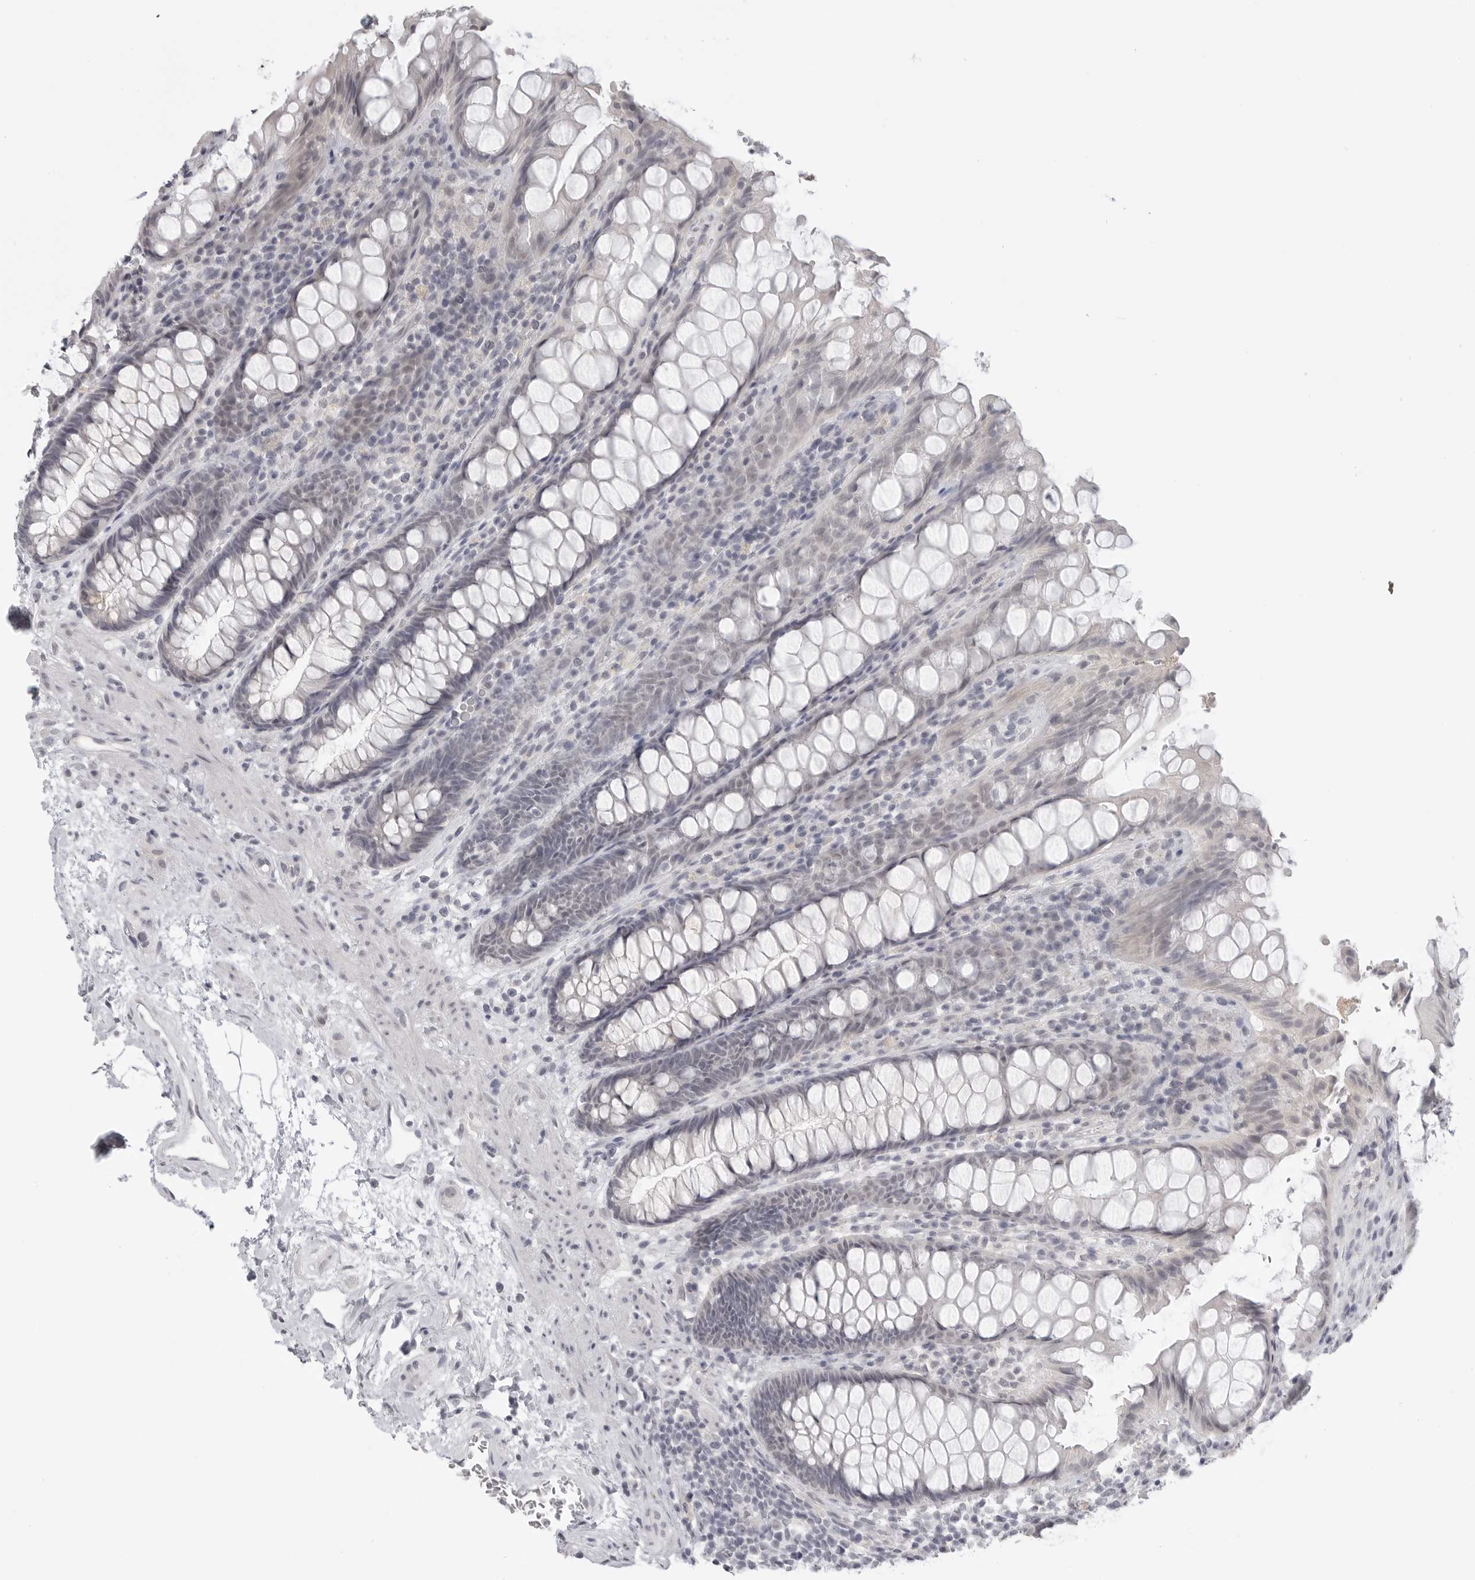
{"staining": {"intensity": "weak", "quantity": "<25%", "location": "nuclear"}, "tissue": "rectum", "cell_type": "Glandular cells", "image_type": "normal", "snomed": [{"axis": "morphology", "description": "Normal tissue, NOS"}, {"axis": "topography", "description": "Rectum"}], "caption": "Immunohistochemistry micrograph of normal rectum: rectum stained with DAB (3,3'-diaminobenzidine) demonstrates no significant protein staining in glandular cells. (DAB (3,3'-diaminobenzidine) immunohistochemistry, high magnification).", "gene": "KLK11", "patient": {"sex": "male", "age": 64}}